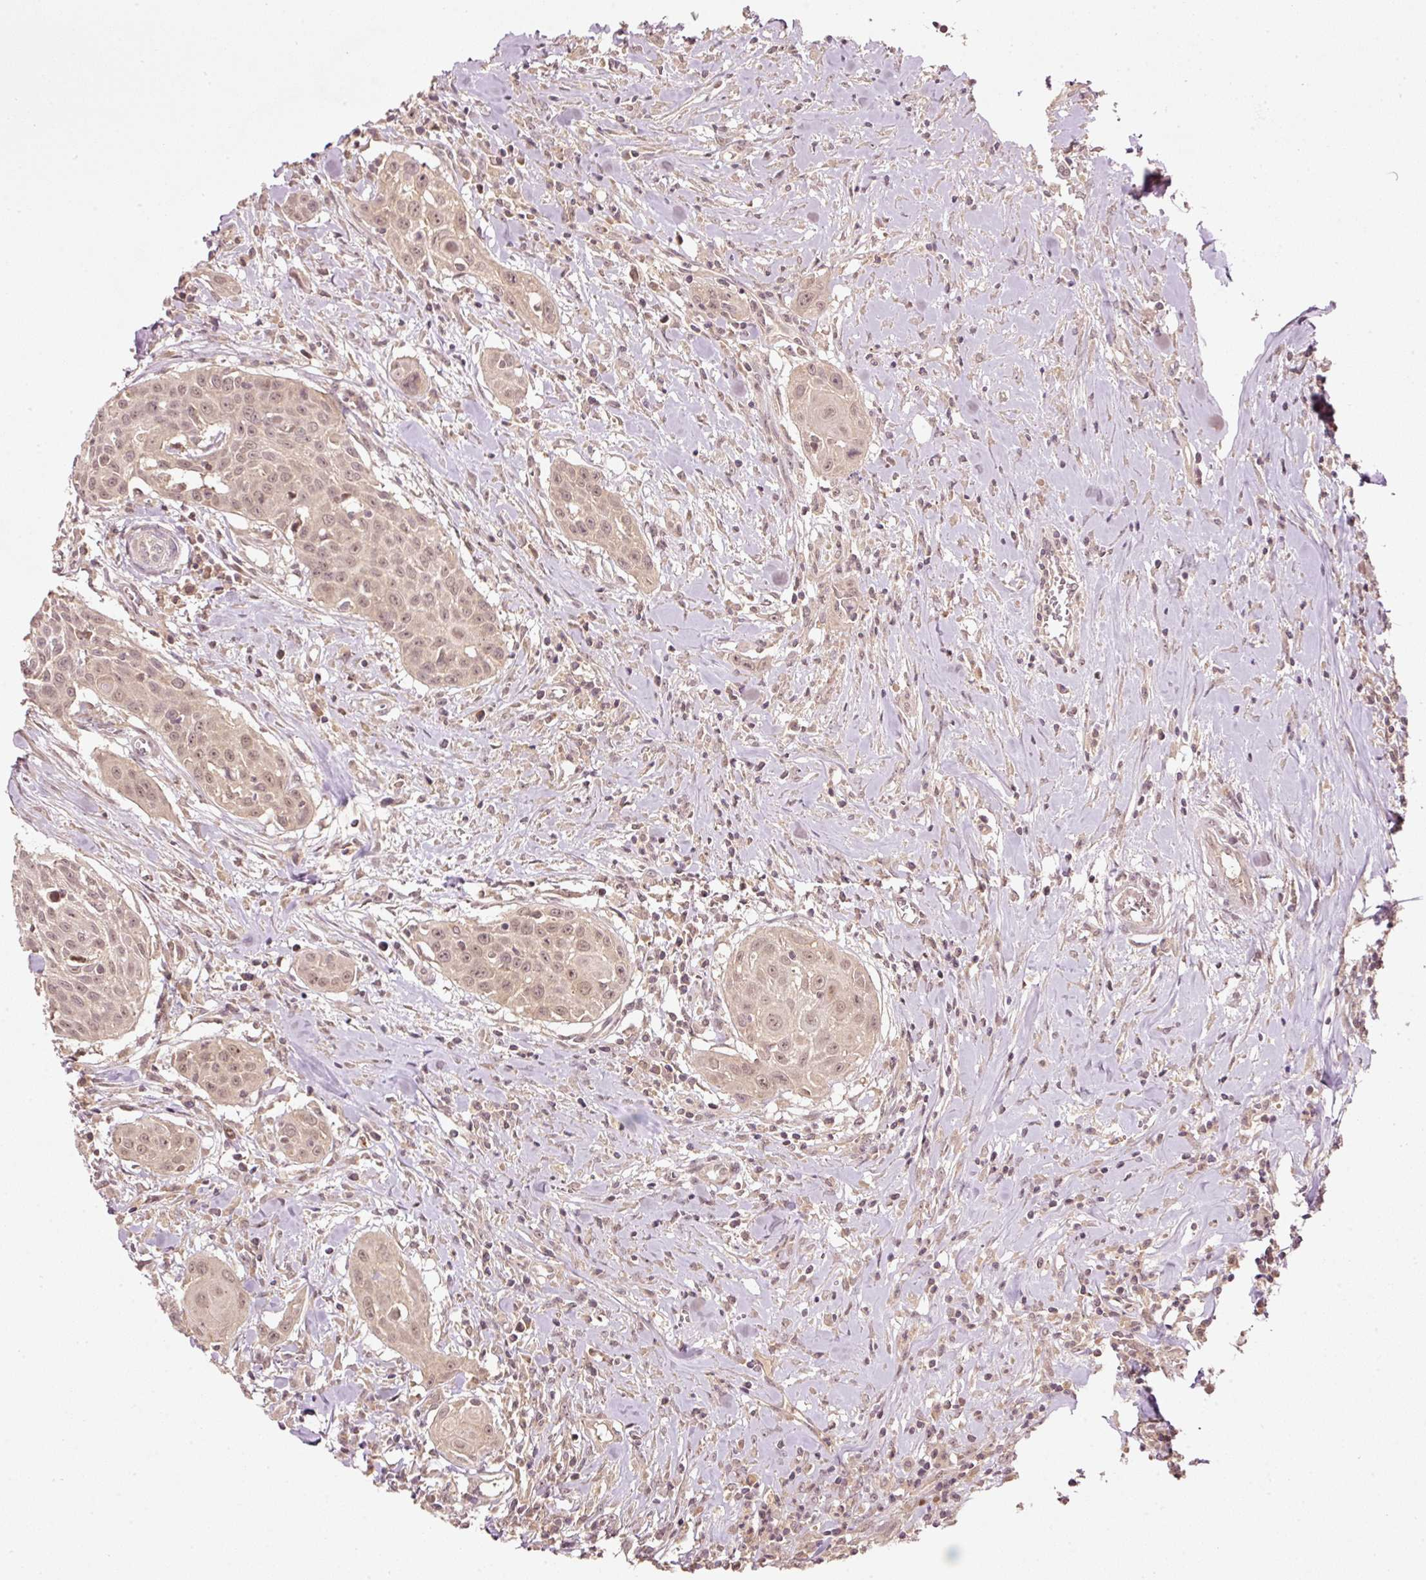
{"staining": {"intensity": "weak", "quantity": "25%-75%", "location": "nuclear"}, "tissue": "head and neck cancer", "cell_type": "Tumor cells", "image_type": "cancer", "snomed": [{"axis": "morphology", "description": "Squamous cell carcinoma, NOS"}, {"axis": "topography", "description": "Lymph node"}, {"axis": "topography", "description": "Salivary gland"}, {"axis": "topography", "description": "Head-Neck"}], "caption": "Head and neck squamous cell carcinoma stained with DAB IHC reveals low levels of weak nuclear staining in approximately 25%-75% of tumor cells. (Brightfield microscopy of DAB IHC at high magnification).", "gene": "PCDHB1", "patient": {"sex": "female", "age": 74}}